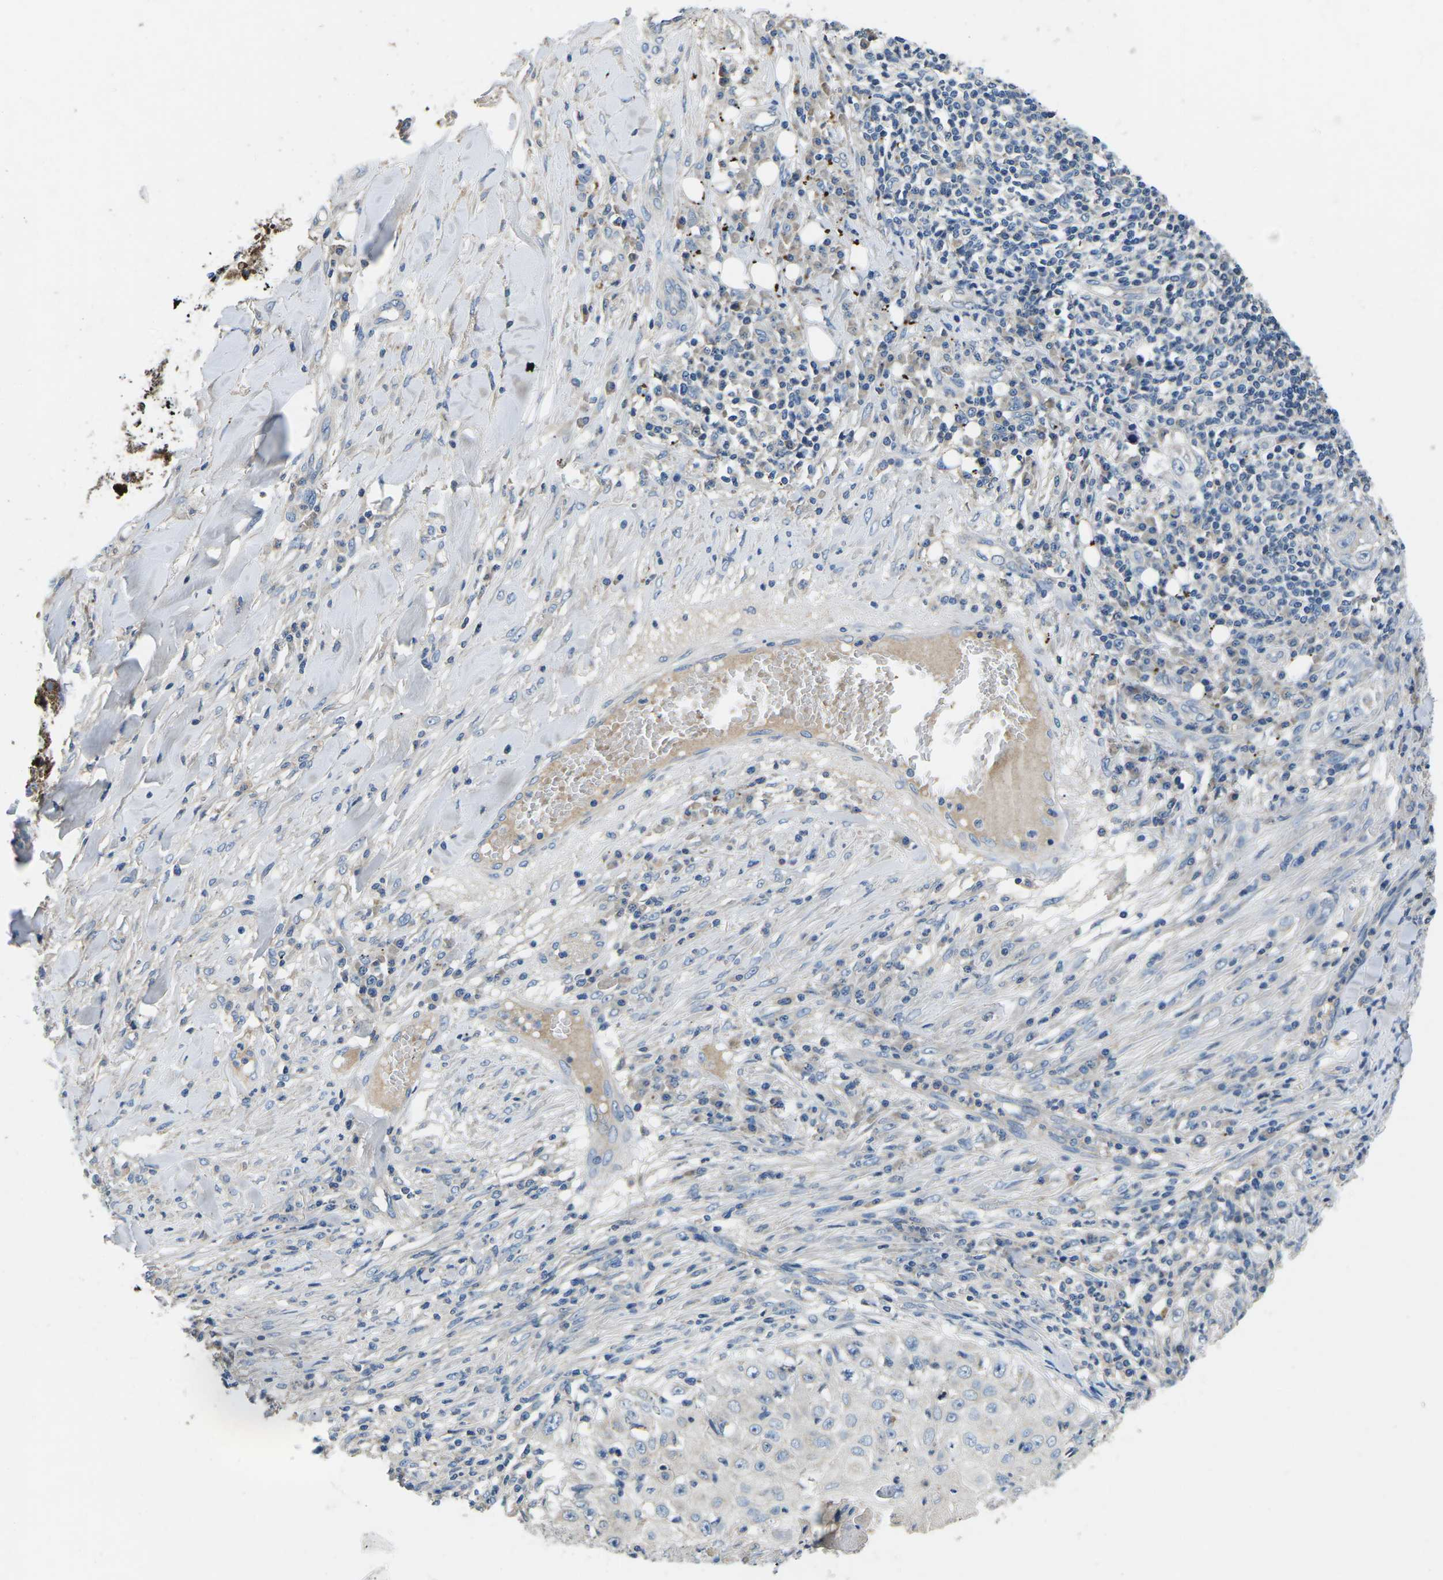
{"staining": {"intensity": "negative", "quantity": "none", "location": "none"}, "tissue": "skin cancer", "cell_type": "Tumor cells", "image_type": "cancer", "snomed": [{"axis": "morphology", "description": "Squamous cell carcinoma, NOS"}, {"axis": "topography", "description": "Skin"}], "caption": "Immunohistochemical staining of human skin squamous cell carcinoma shows no significant positivity in tumor cells.", "gene": "PDCD6IP", "patient": {"sex": "male", "age": 86}}